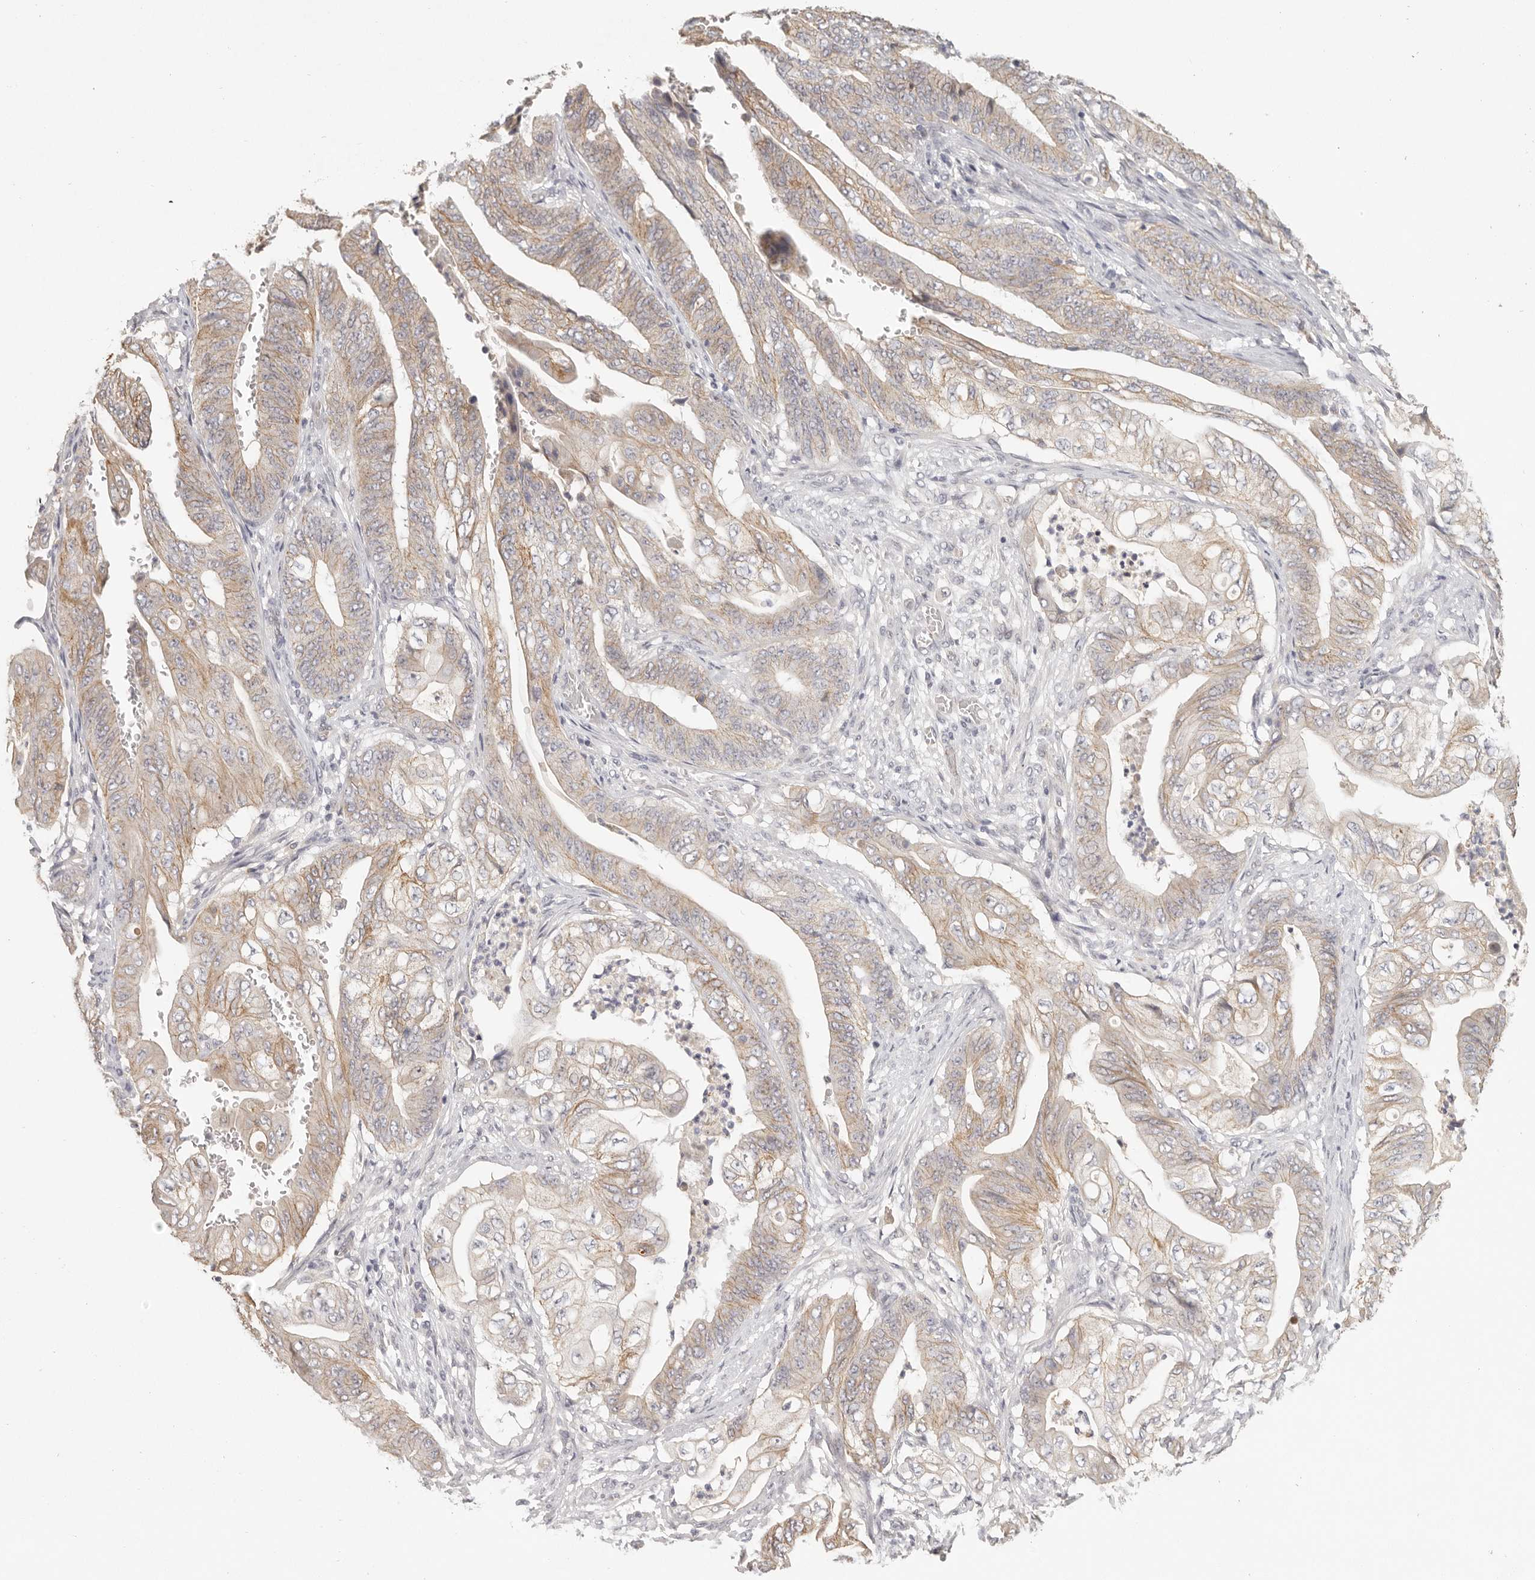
{"staining": {"intensity": "weak", "quantity": ">75%", "location": "cytoplasmic/membranous"}, "tissue": "stomach cancer", "cell_type": "Tumor cells", "image_type": "cancer", "snomed": [{"axis": "morphology", "description": "Adenocarcinoma, NOS"}, {"axis": "topography", "description": "Stomach"}], "caption": "High-magnification brightfield microscopy of stomach cancer (adenocarcinoma) stained with DAB (brown) and counterstained with hematoxylin (blue). tumor cells exhibit weak cytoplasmic/membranous positivity is identified in approximately>75% of cells.", "gene": "ANXA9", "patient": {"sex": "female", "age": 73}}